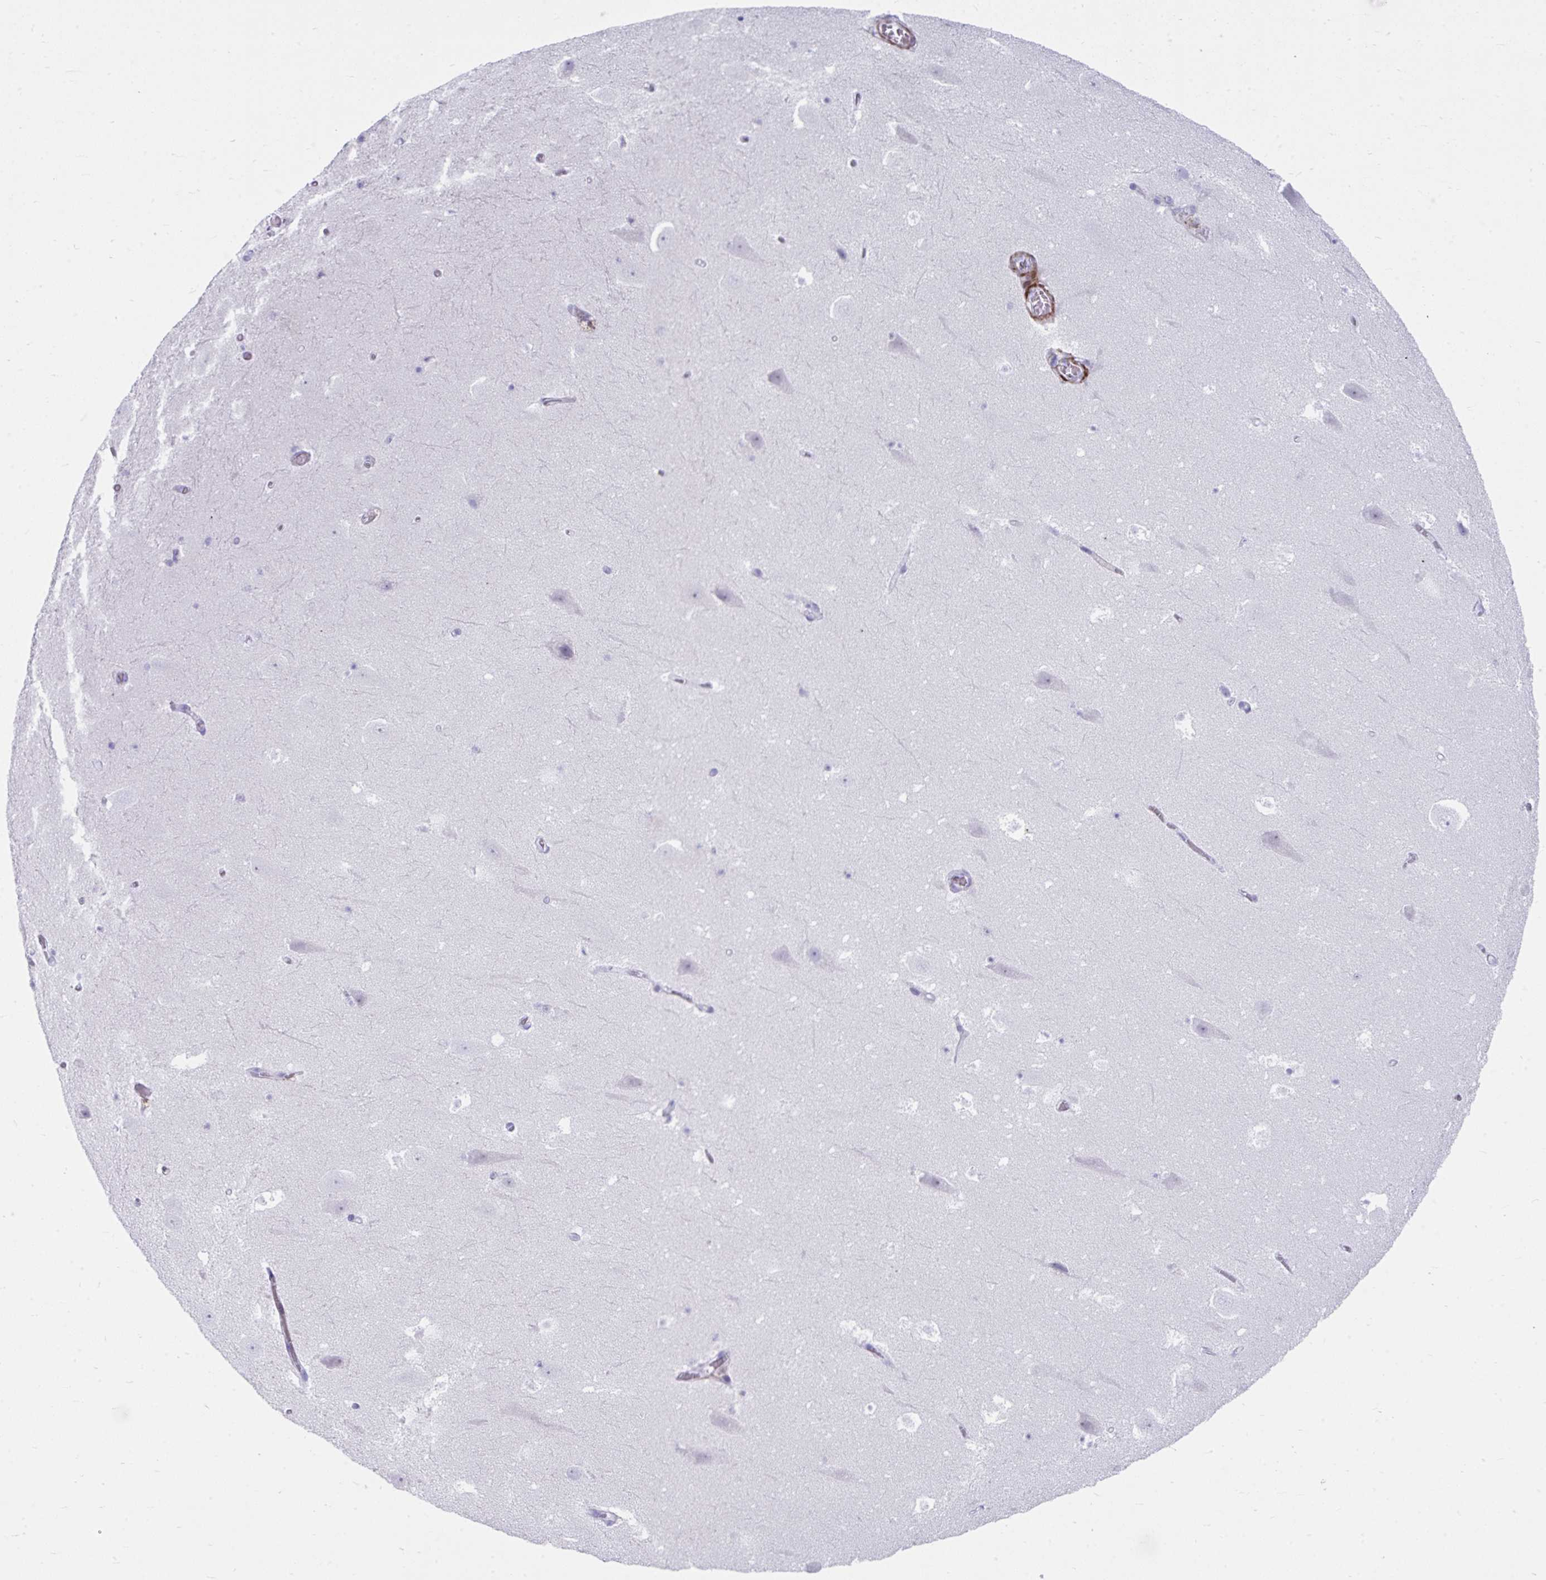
{"staining": {"intensity": "negative", "quantity": "none", "location": "none"}, "tissue": "hippocampus", "cell_type": "Glial cells", "image_type": "normal", "snomed": [{"axis": "morphology", "description": "Normal tissue, NOS"}, {"axis": "topography", "description": "Hippocampus"}], "caption": "An immunohistochemistry (IHC) histopathology image of normal hippocampus is shown. There is no staining in glial cells of hippocampus.", "gene": "GRXCR2", "patient": {"sex": "female", "age": 42}}